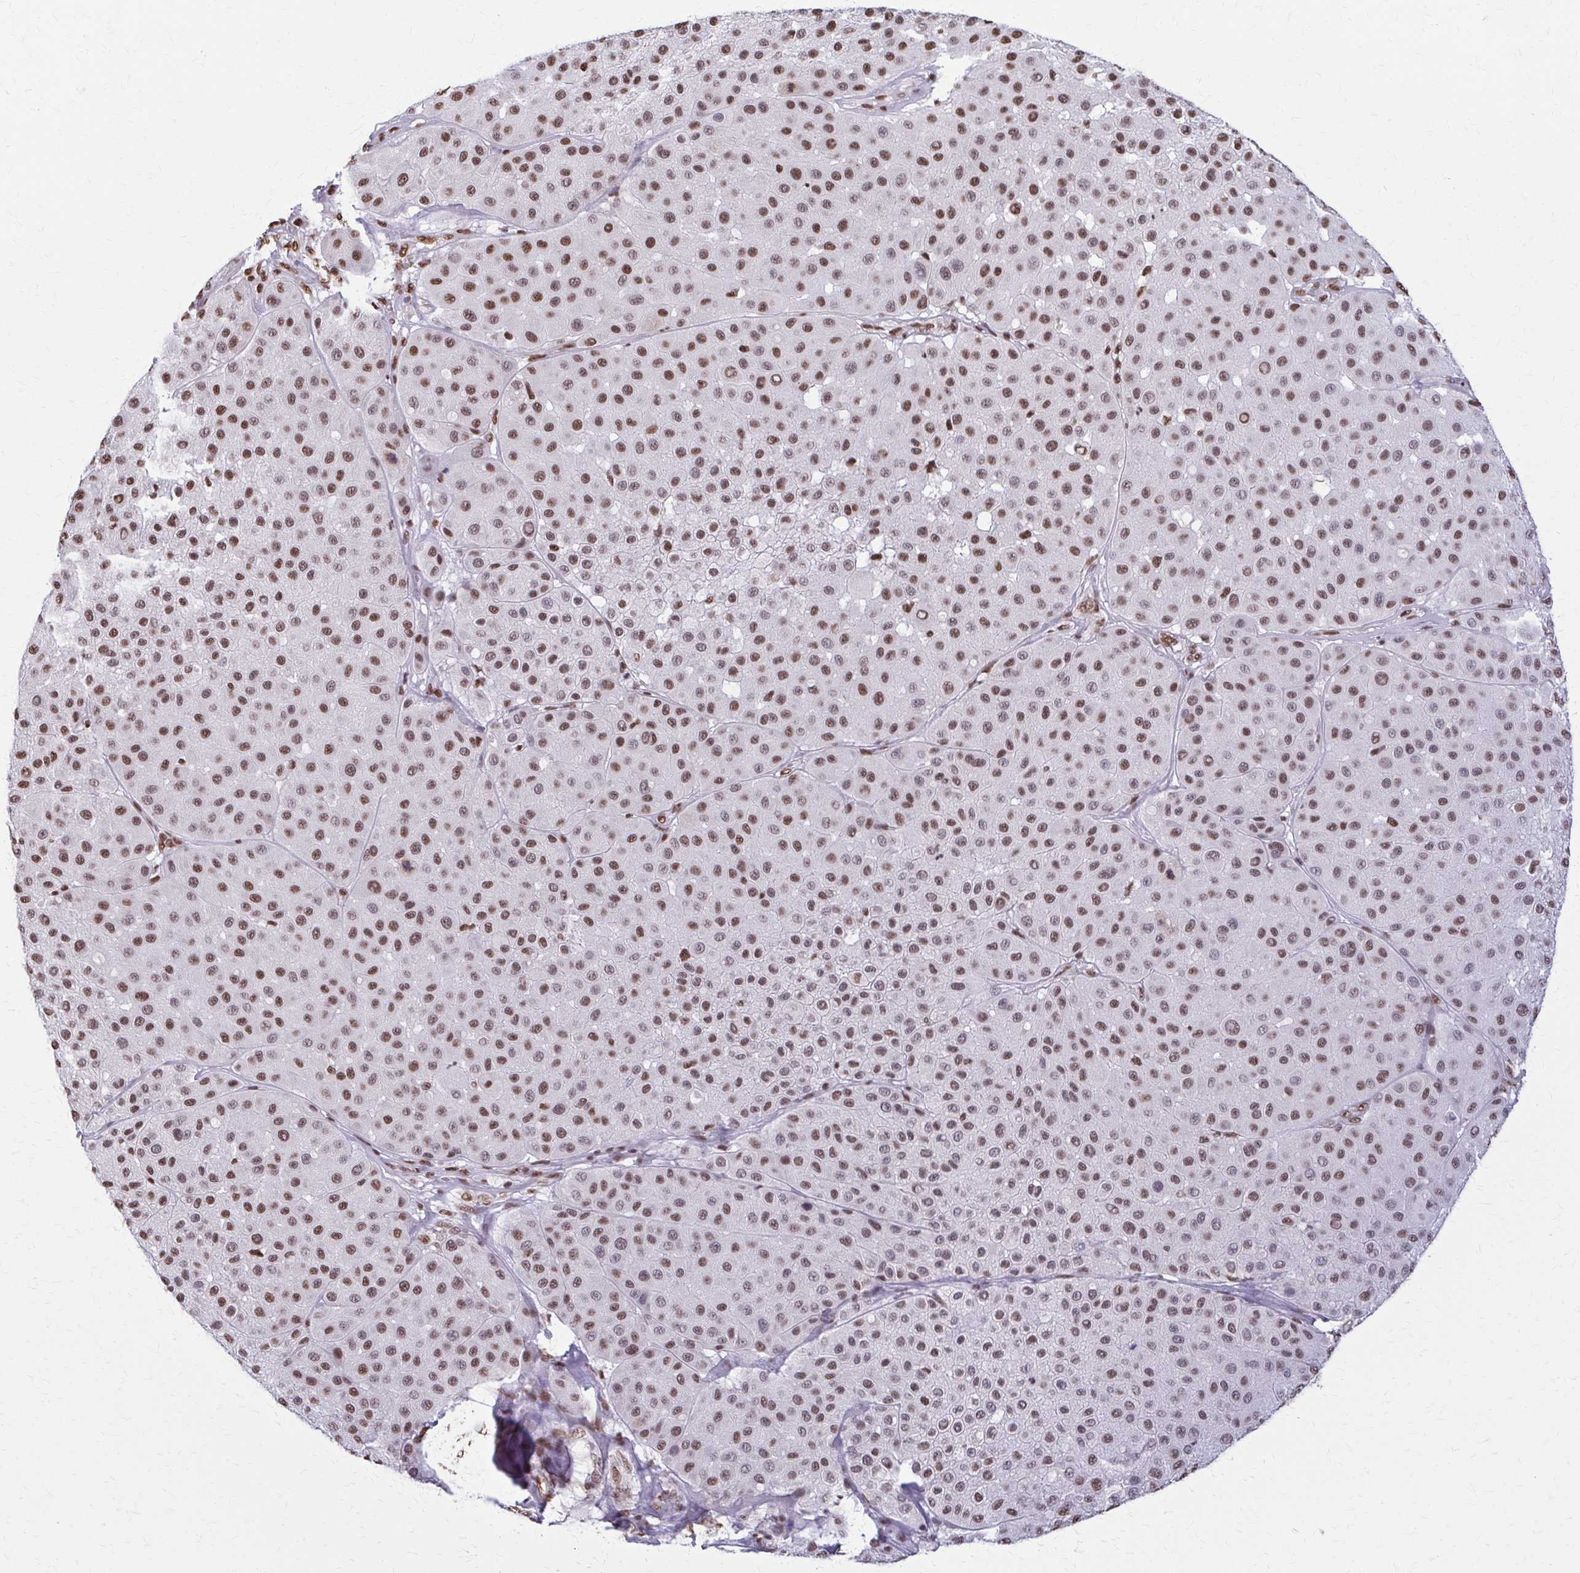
{"staining": {"intensity": "moderate", "quantity": ">75%", "location": "nuclear"}, "tissue": "melanoma", "cell_type": "Tumor cells", "image_type": "cancer", "snomed": [{"axis": "morphology", "description": "Malignant melanoma, Metastatic site"}, {"axis": "topography", "description": "Smooth muscle"}], "caption": "Approximately >75% of tumor cells in melanoma reveal moderate nuclear protein staining as visualized by brown immunohistochemical staining.", "gene": "SNRPA", "patient": {"sex": "male", "age": 41}}